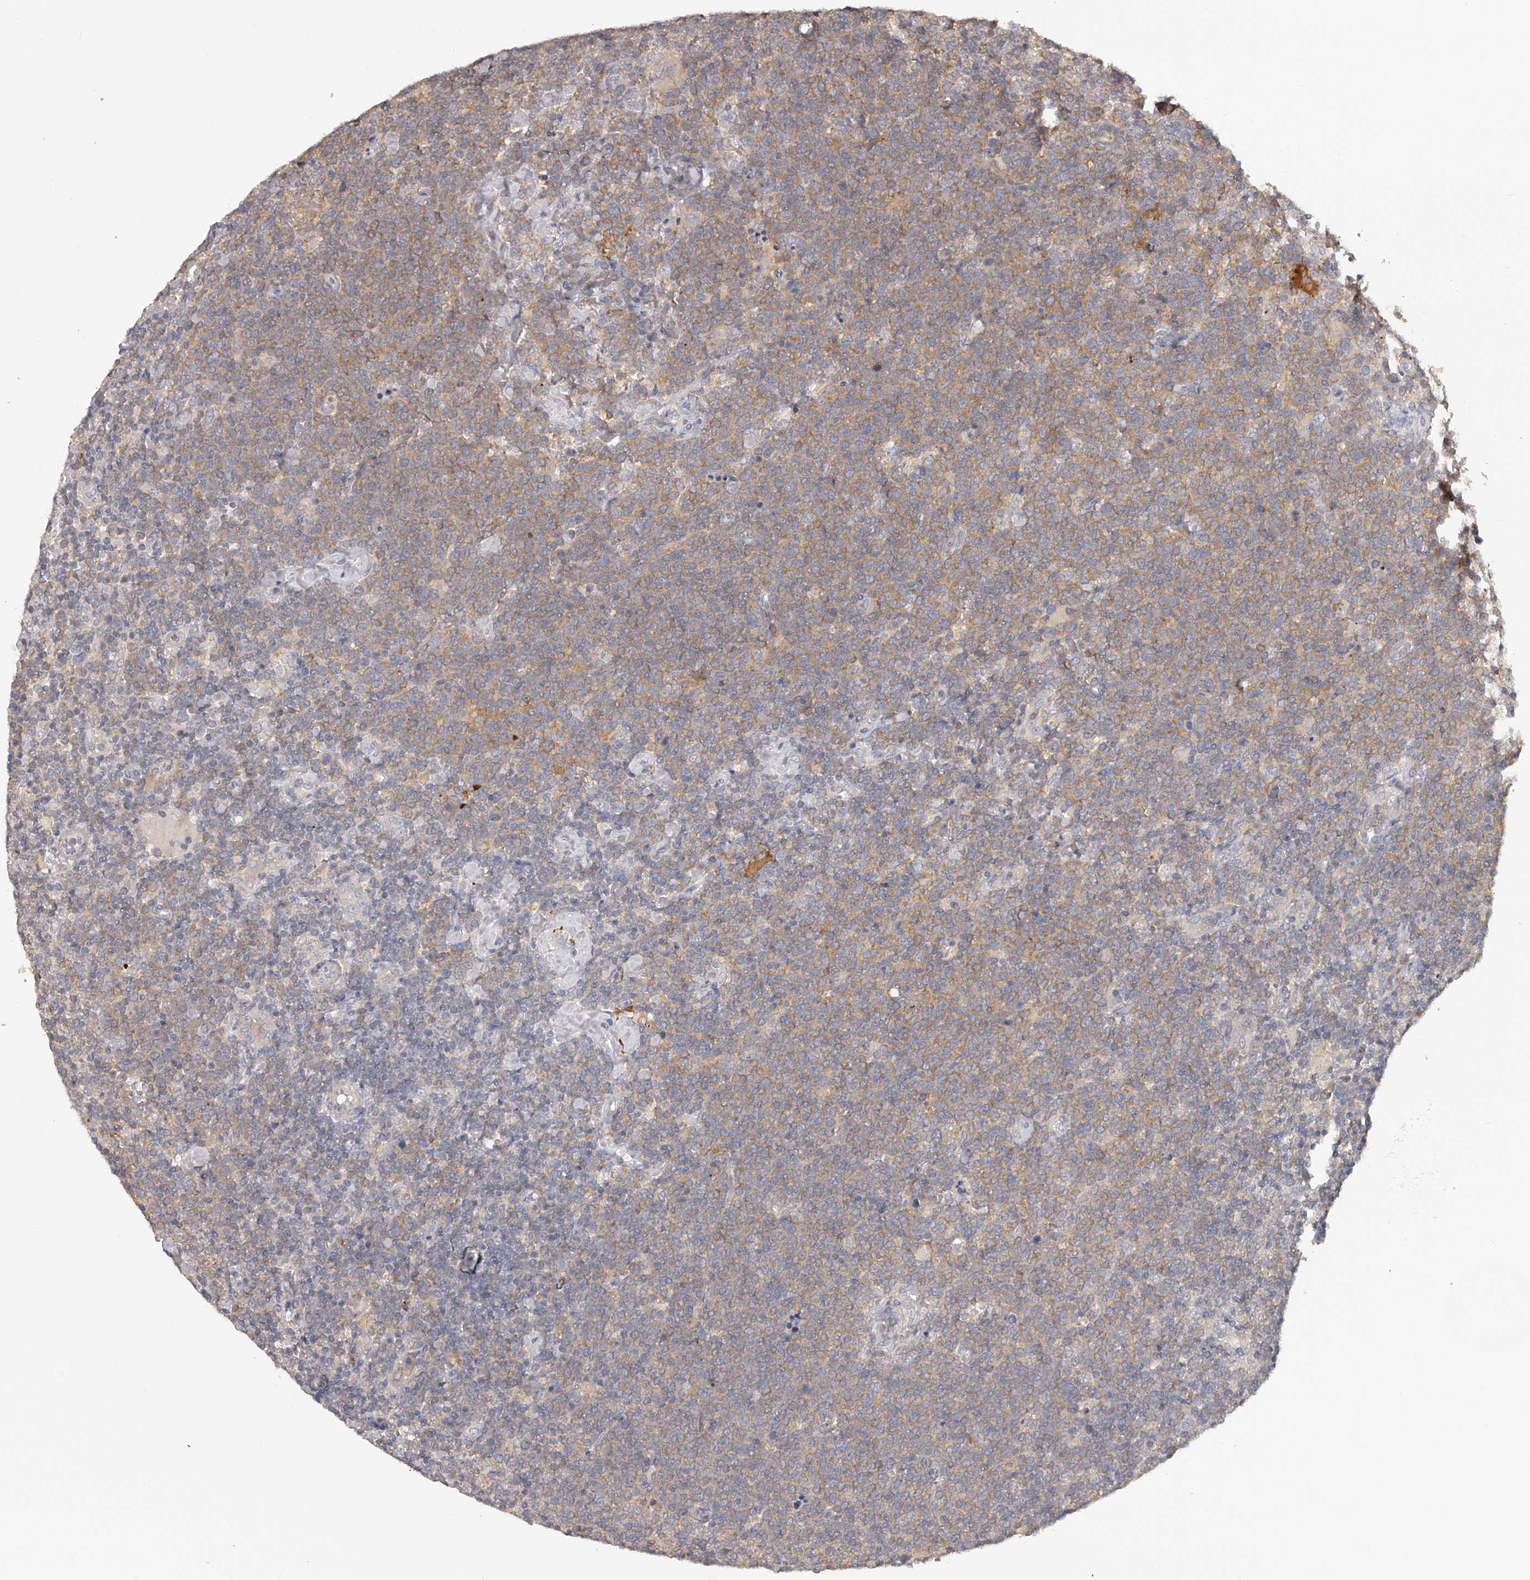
{"staining": {"intensity": "weak", "quantity": "25%-75%", "location": "cytoplasmic/membranous"}, "tissue": "lymphoma", "cell_type": "Tumor cells", "image_type": "cancer", "snomed": [{"axis": "morphology", "description": "Malignant lymphoma, non-Hodgkin's type, High grade"}, {"axis": "topography", "description": "Lymph node"}], "caption": "Lymphoma stained for a protein (brown) exhibits weak cytoplasmic/membranous positive staining in about 25%-75% of tumor cells.", "gene": "TNN", "patient": {"sex": "male", "age": 61}}